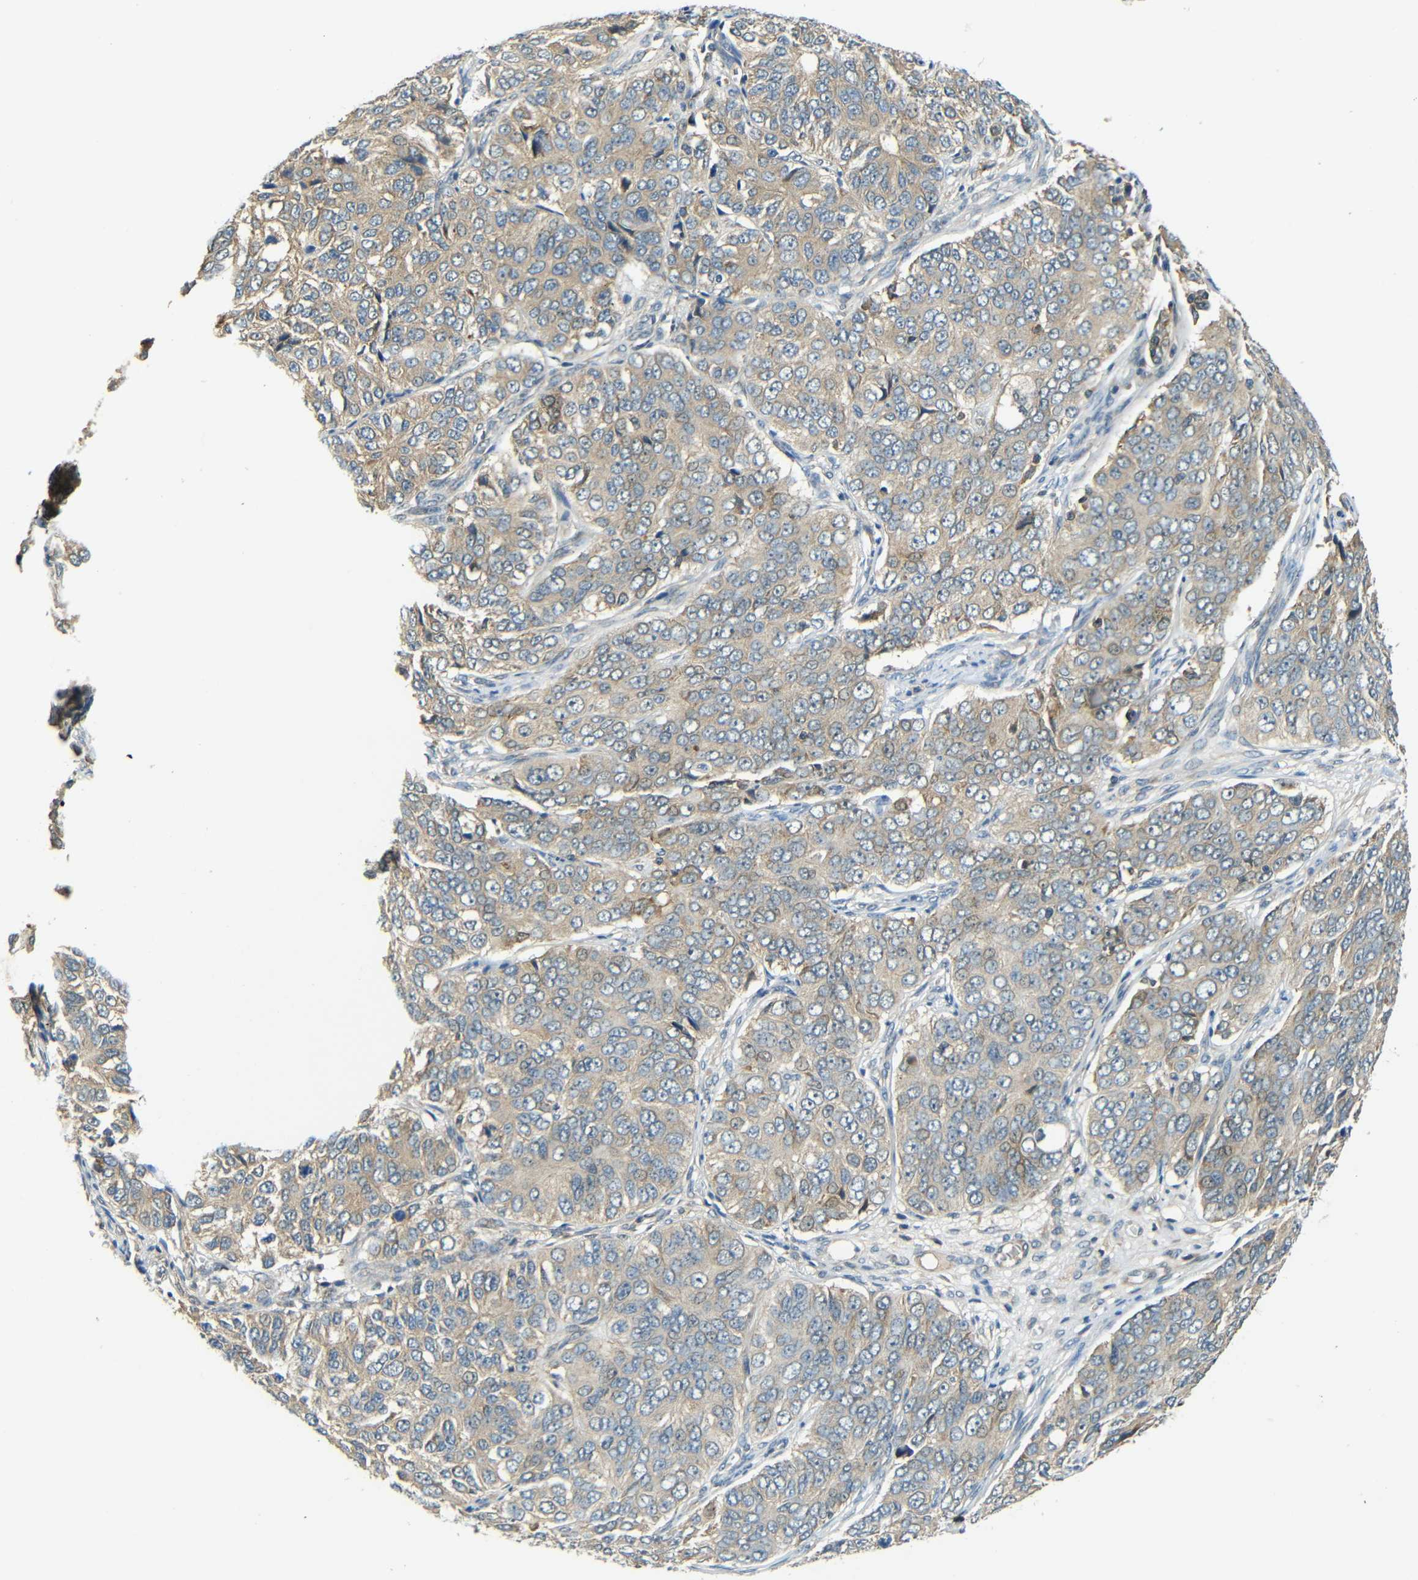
{"staining": {"intensity": "weak", "quantity": ">75%", "location": "cytoplasmic/membranous"}, "tissue": "ovarian cancer", "cell_type": "Tumor cells", "image_type": "cancer", "snomed": [{"axis": "morphology", "description": "Carcinoma, endometroid"}, {"axis": "topography", "description": "Ovary"}], "caption": "Brown immunohistochemical staining in ovarian endometroid carcinoma shows weak cytoplasmic/membranous expression in approximately >75% of tumor cells.", "gene": "FNDC3A", "patient": {"sex": "female", "age": 51}}